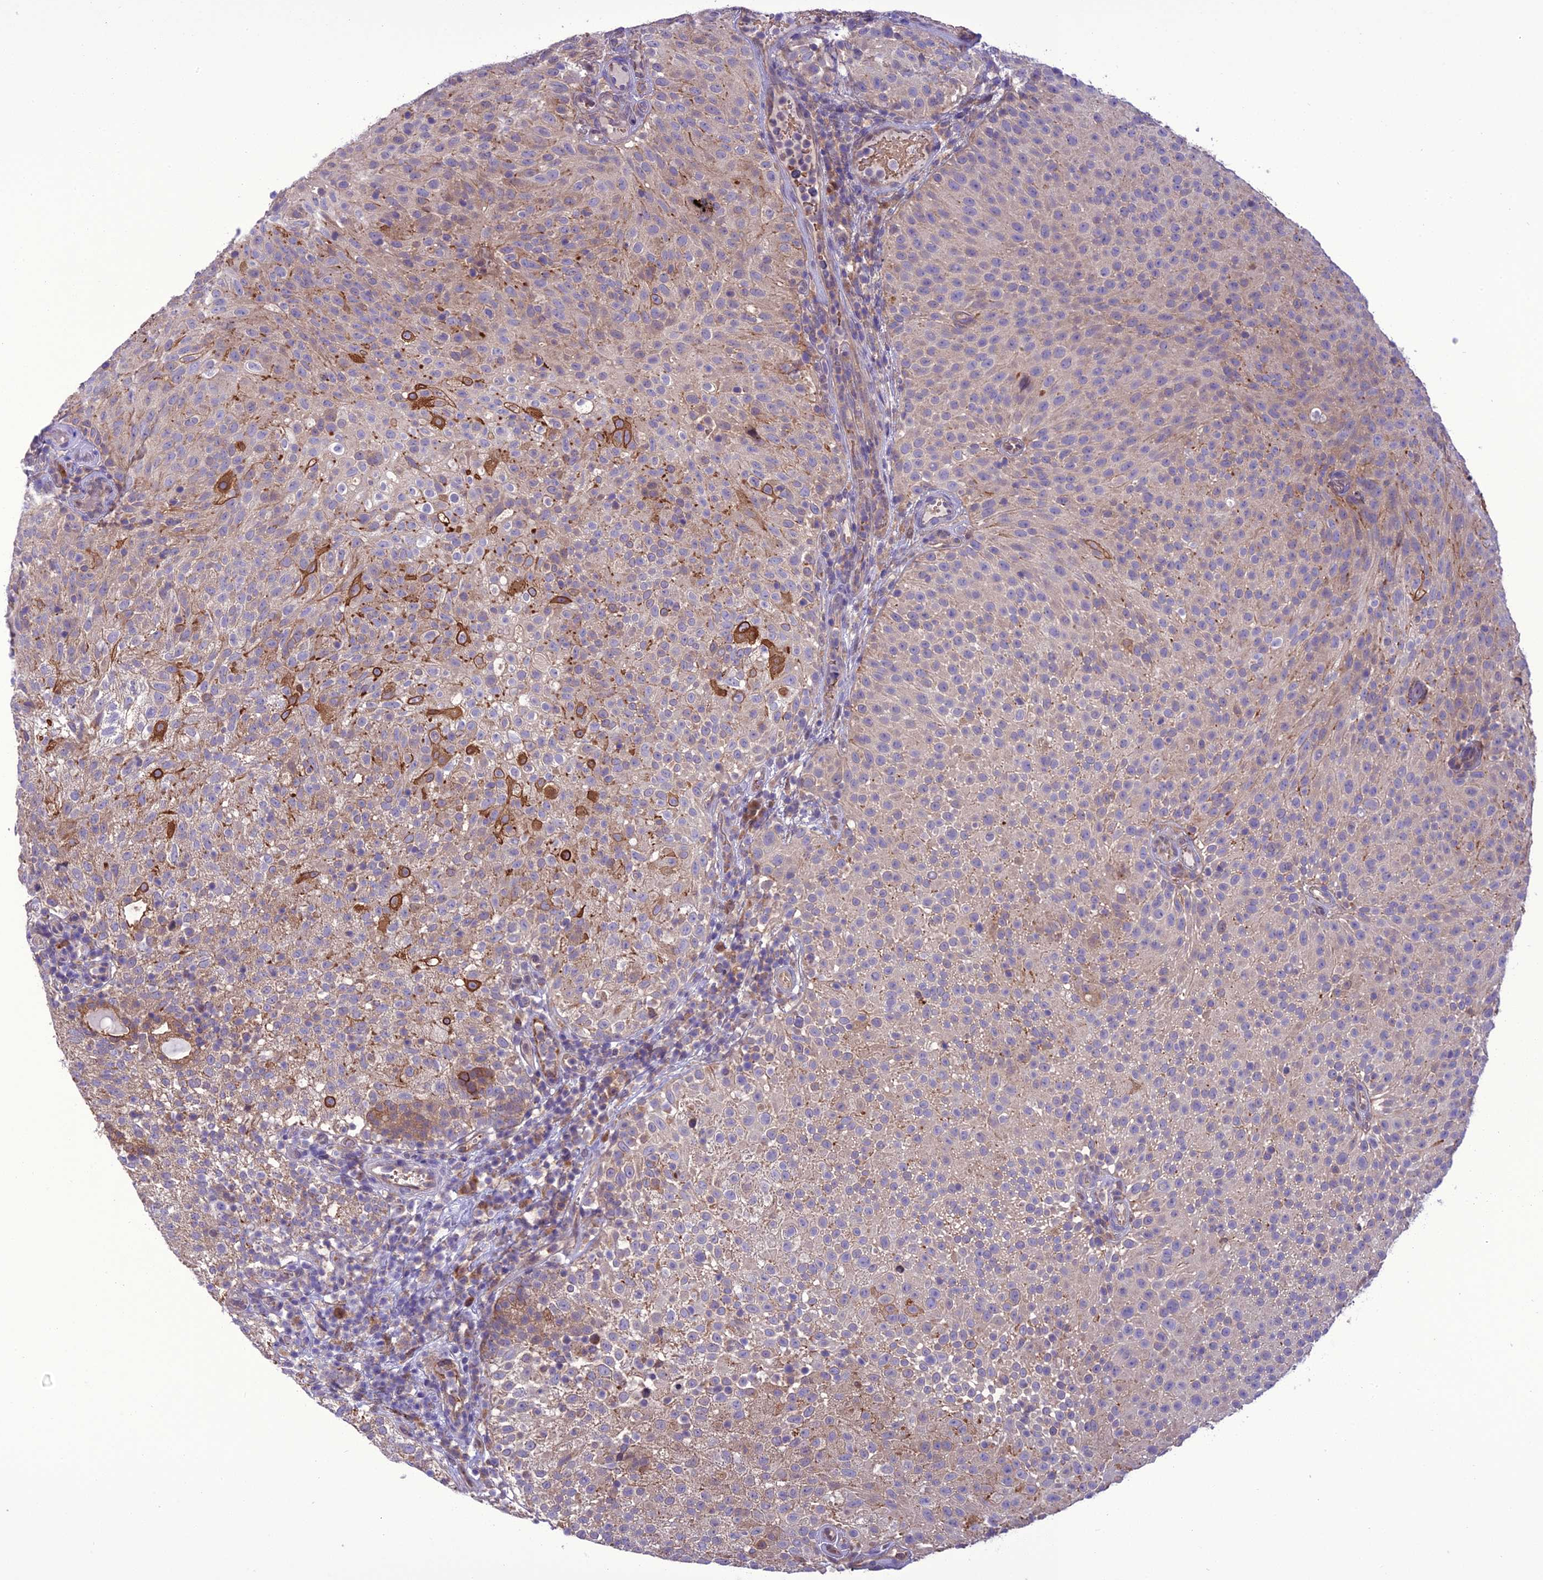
{"staining": {"intensity": "moderate", "quantity": "<25%", "location": "cytoplasmic/membranous"}, "tissue": "urothelial cancer", "cell_type": "Tumor cells", "image_type": "cancer", "snomed": [{"axis": "morphology", "description": "Urothelial carcinoma, Low grade"}, {"axis": "topography", "description": "Urinary bladder"}], "caption": "Immunohistochemistry image of neoplastic tissue: human urothelial cancer stained using immunohistochemistry displays low levels of moderate protein expression localized specifically in the cytoplasmic/membranous of tumor cells, appearing as a cytoplasmic/membranous brown color.", "gene": "BORCS6", "patient": {"sex": "male", "age": 78}}